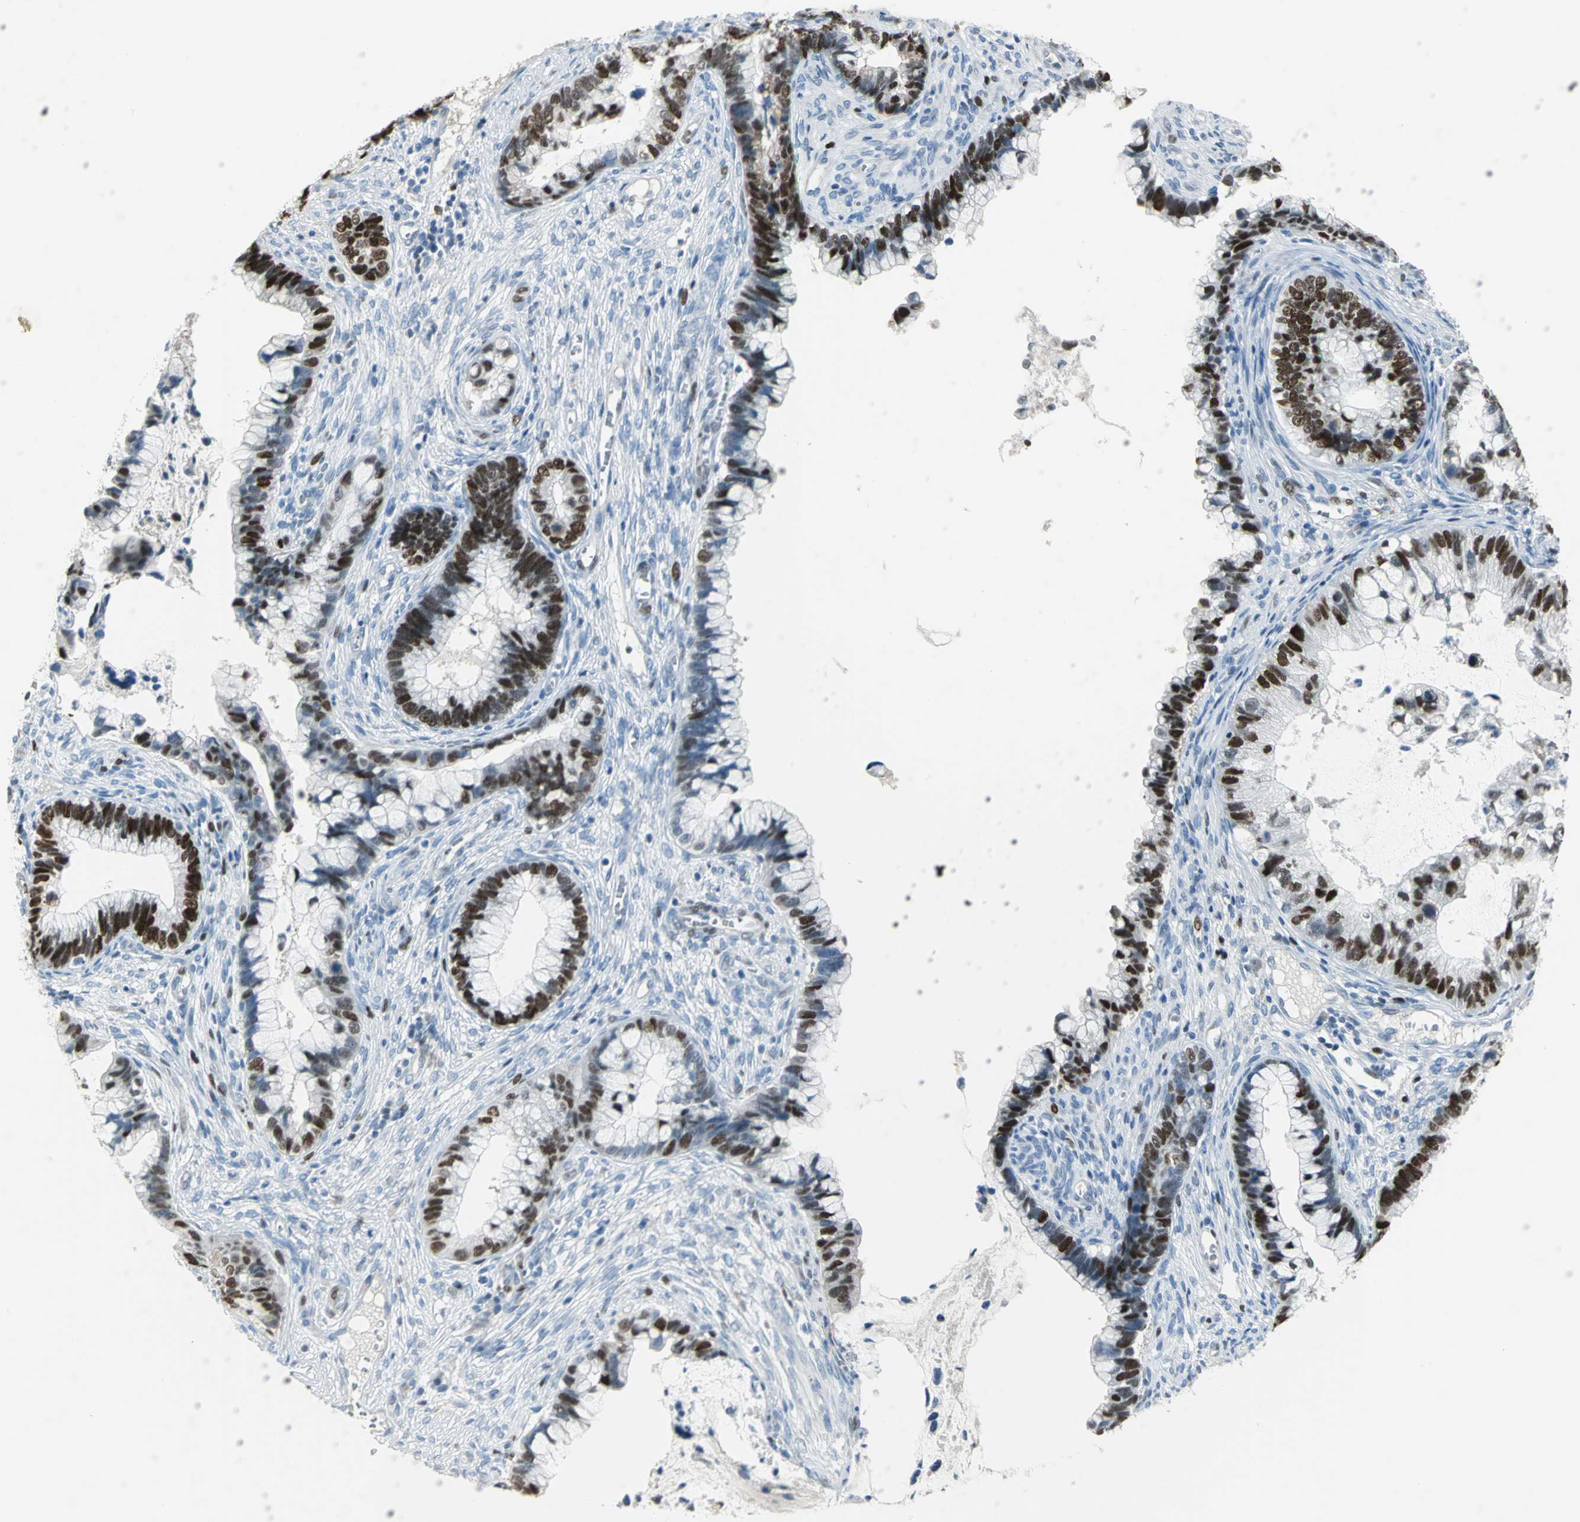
{"staining": {"intensity": "strong", "quantity": ">75%", "location": "nuclear"}, "tissue": "cervical cancer", "cell_type": "Tumor cells", "image_type": "cancer", "snomed": [{"axis": "morphology", "description": "Adenocarcinoma, NOS"}, {"axis": "topography", "description": "Cervix"}], "caption": "Immunohistochemistry (IHC) (DAB (3,3'-diaminobenzidine)) staining of adenocarcinoma (cervical) shows strong nuclear protein positivity in about >75% of tumor cells.", "gene": "MCM3", "patient": {"sex": "female", "age": 44}}